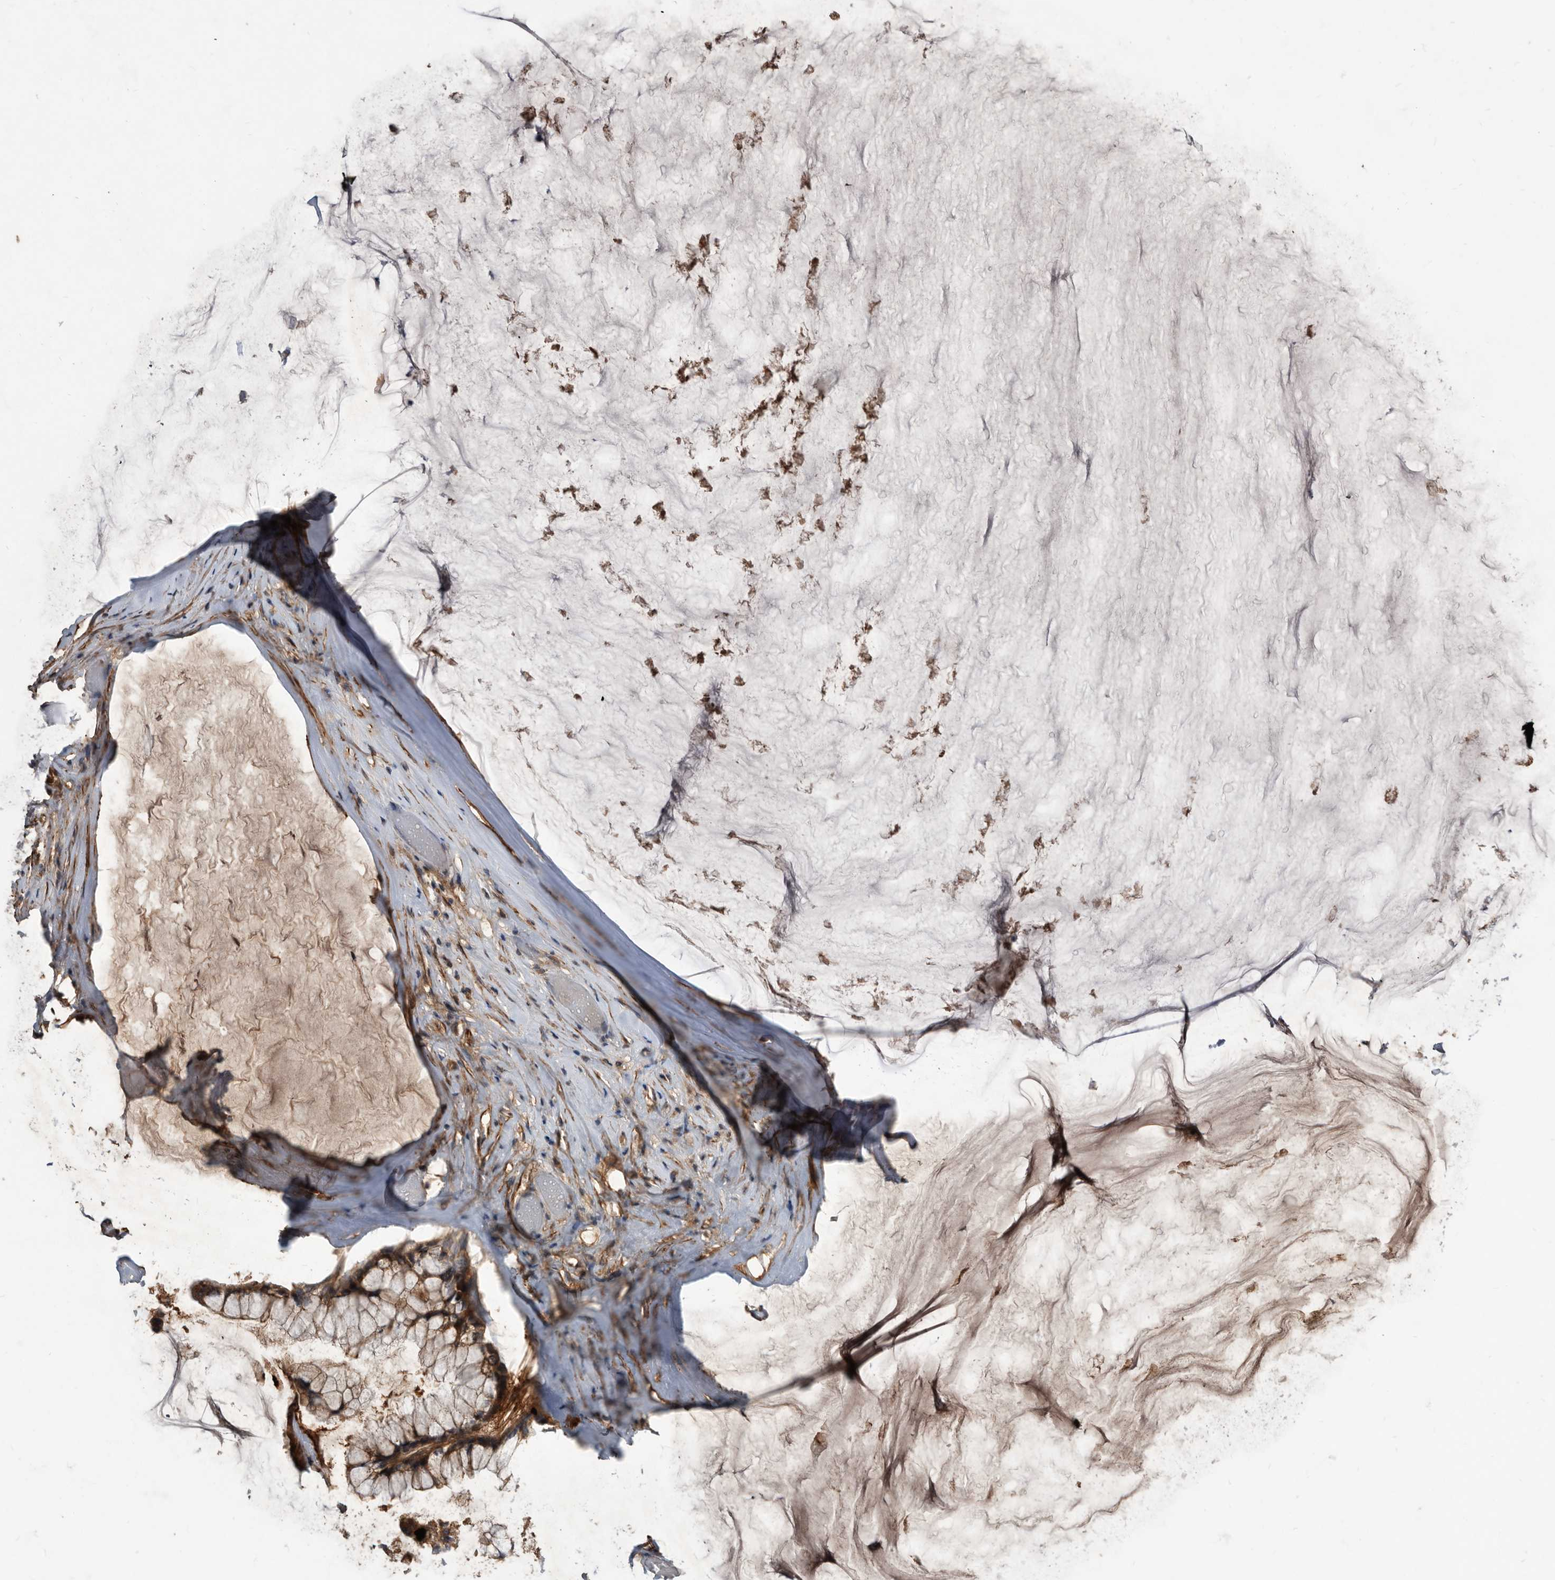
{"staining": {"intensity": "strong", "quantity": ">75%", "location": "cytoplasmic/membranous"}, "tissue": "ovarian cancer", "cell_type": "Tumor cells", "image_type": "cancer", "snomed": [{"axis": "morphology", "description": "Cystadenocarcinoma, mucinous, NOS"}, {"axis": "topography", "description": "Ovary"}], "caption": "Protein expression analysis of human ovarian mucinous cystadenocarcinoma reveals strong cytoplasmic/membranous expression in approximately >75% of tumor cells.", "gene": "PI15", "patient": {"sex": "female", "age": 39}}